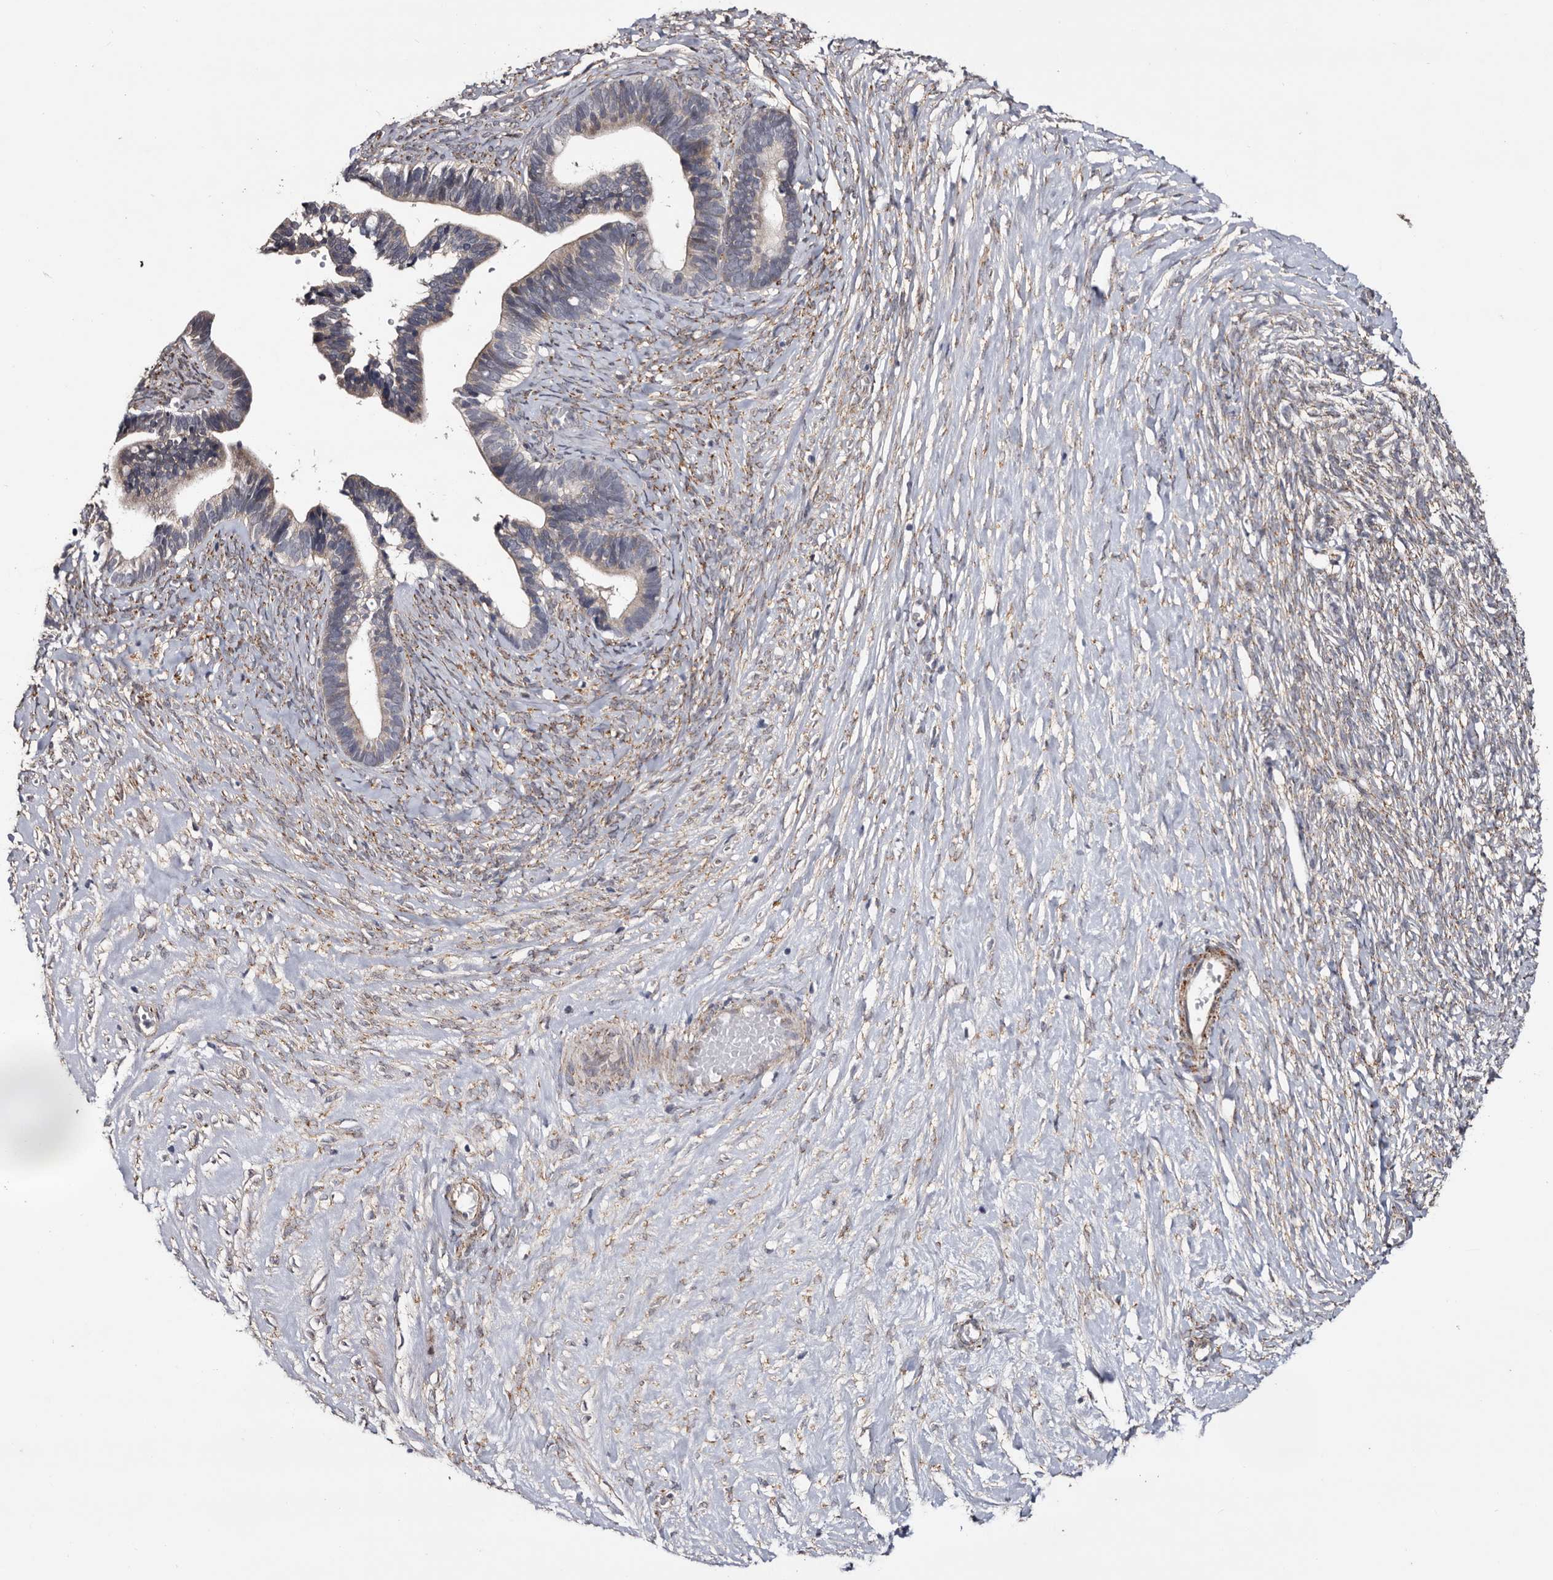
{"staining": {"intensity": "weak", "quantity": "<25%", "location": "cytoplasmic/membranous"}, "tissue": "ovarian cancer", "cell_type": "Tumor cells", "image_type": "cancer", "snomed": [{"axis": "morphology", "description": "Cystadenocarcinoma, serous, NOS"}, {"axis": "topography", "description": "Ovary"}], "caption": "A high-resolution micrograph shows immunohistochemistry staining of serous cystadenocarcinoma (ovarian), which exhibits no significant expression in tumor cells.", "gene": "ARMCX2", "patient": {"sex": "female", "age": 56}}